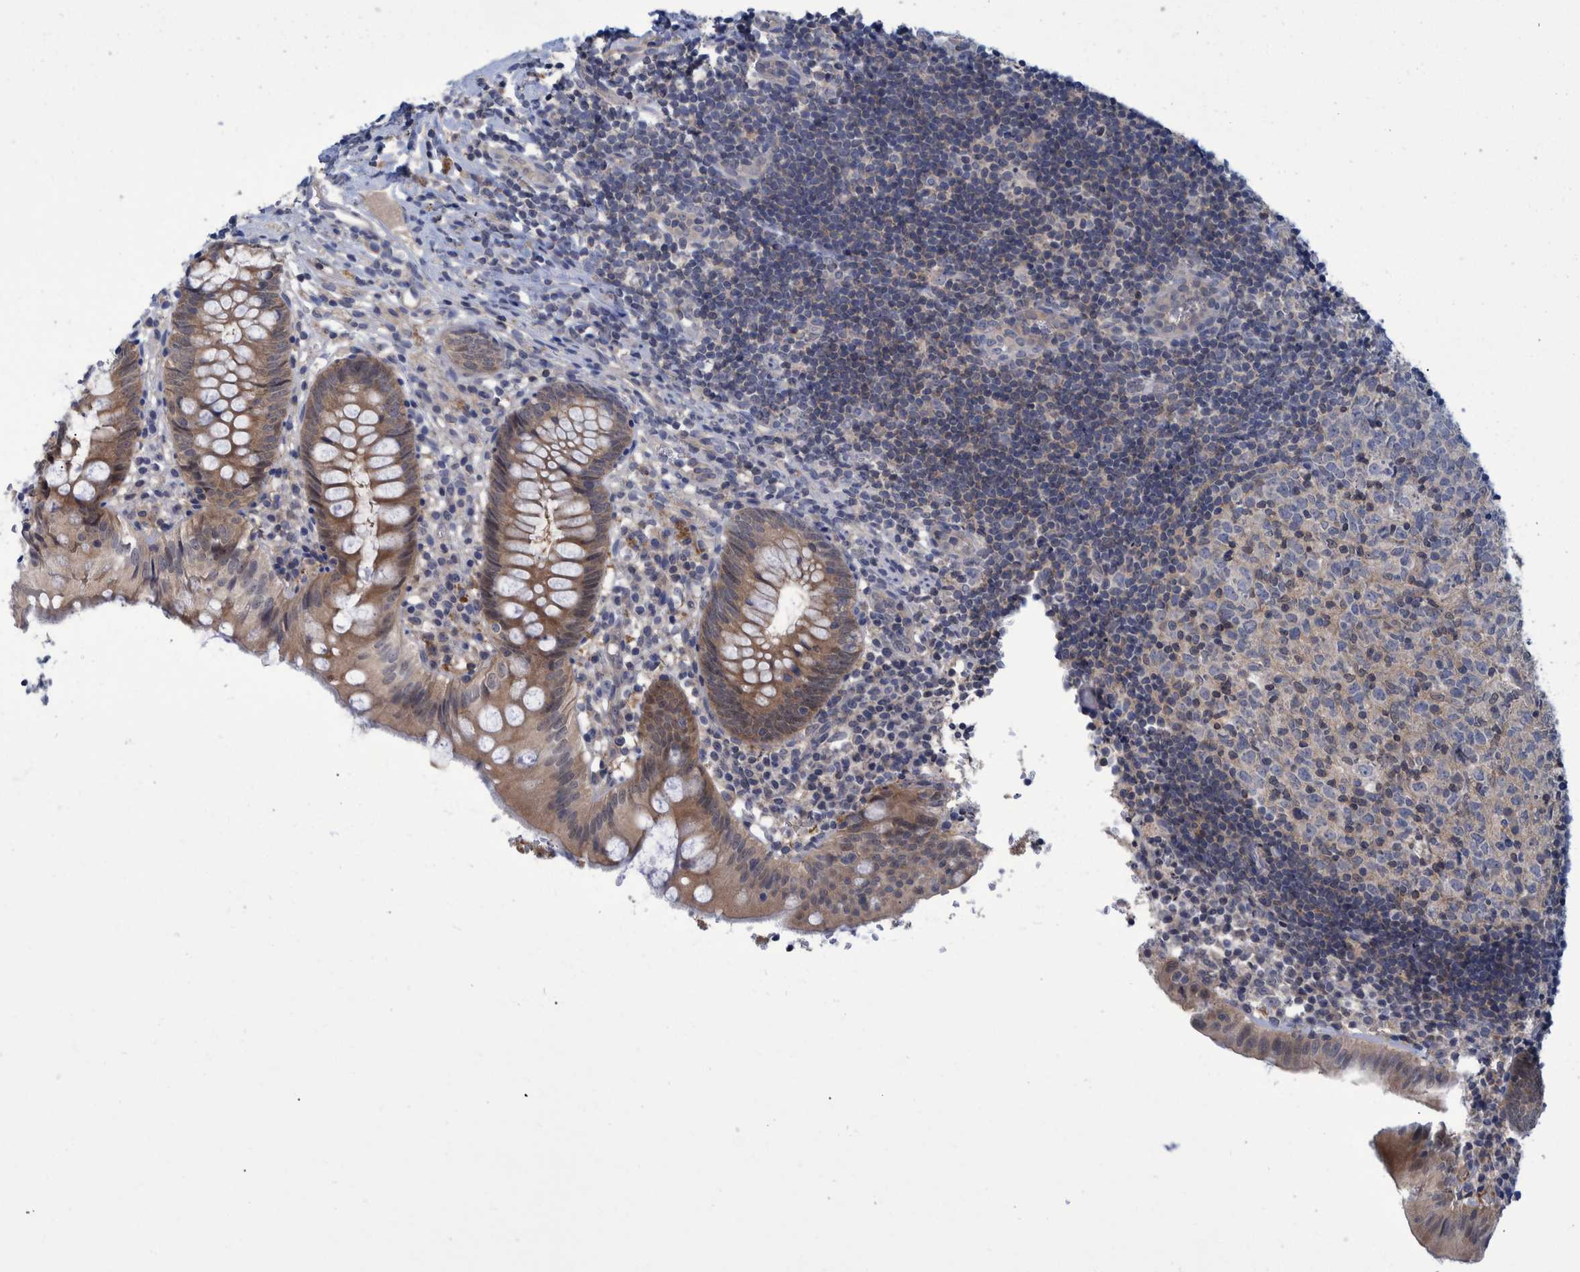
{"staining": {"intensity": "moderate", "quantity": "<25%", "location": "cytoplasmic/membranous"}, "tissue": "appendix", "cell_type": "Glandular cells", "image_type": "normal", "snomed": [{"axis": "morphology", "description": "Normal tissue, NOS"}, {"axis": "topography", "description": "Appendix"}], "caption": "Glandular cells demonstrate low levels of moderate cytoplasmic/membranous expression in about <25% of cells in benign human appendix. Immunohistochemistry (ihc) stains the protein in brown and the nuclei are stained blue.", "gene": "PCYT2", "patient": {"sex": "male", "age": 8}}